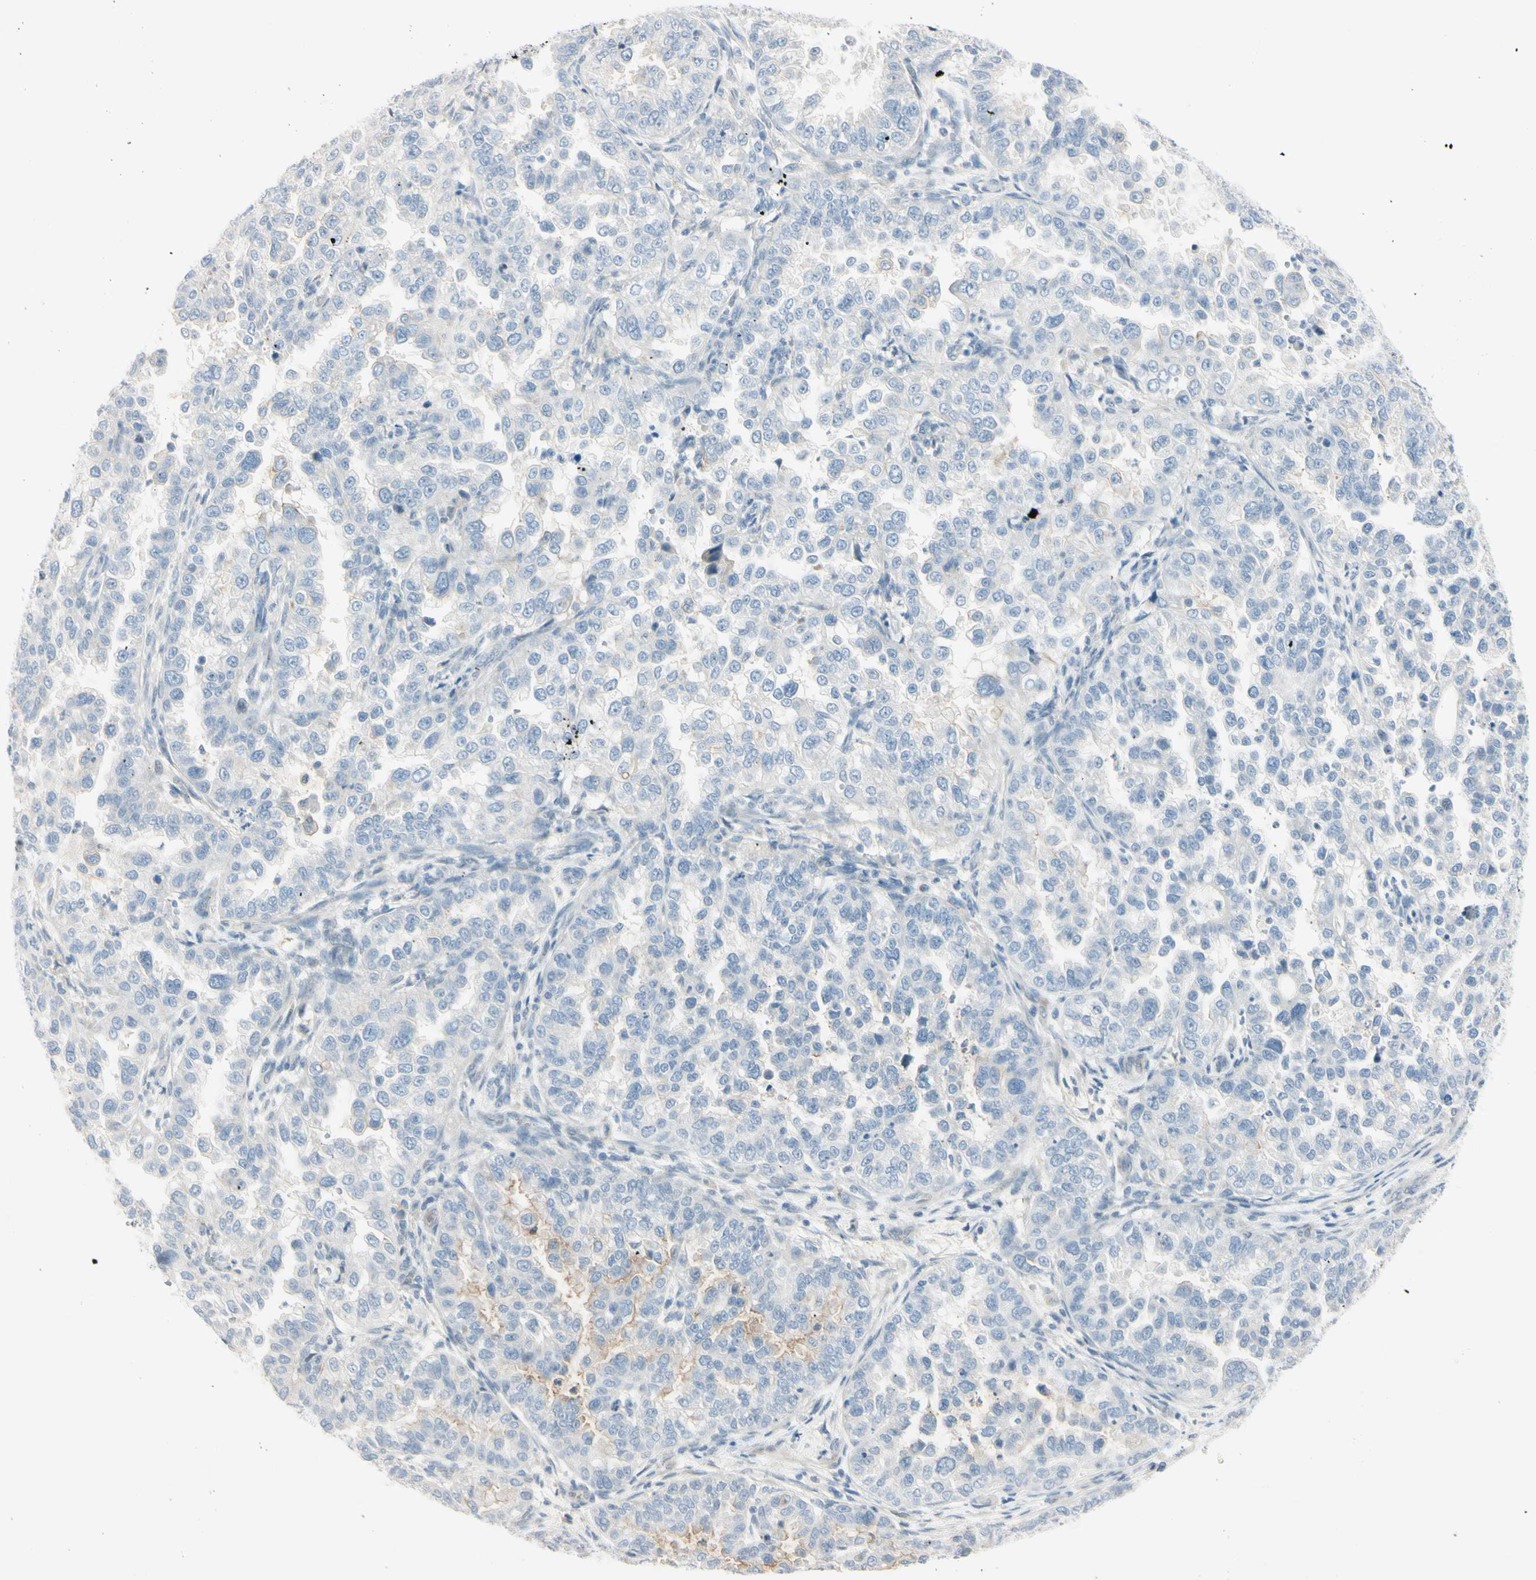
{"staining": {"intensity": "negative", "quantity": "none", "location": "none"}, "tissue": "endometrial cancer", "cell_type": "Tumor cells", "image_type": "cancer", "snomed": [{"axis": "morphology", "description": "Adenocarcinoma, NOS"}, {"axis": "topography", "description": "Endometrium"}], "caption": "DAB immunohistochemical staining of human adenocarcinoma (endometrial) exhibits no significant expression in tumor cells.", "gene": "ASB9", "patient": {"sex": "female", "age": 85}}